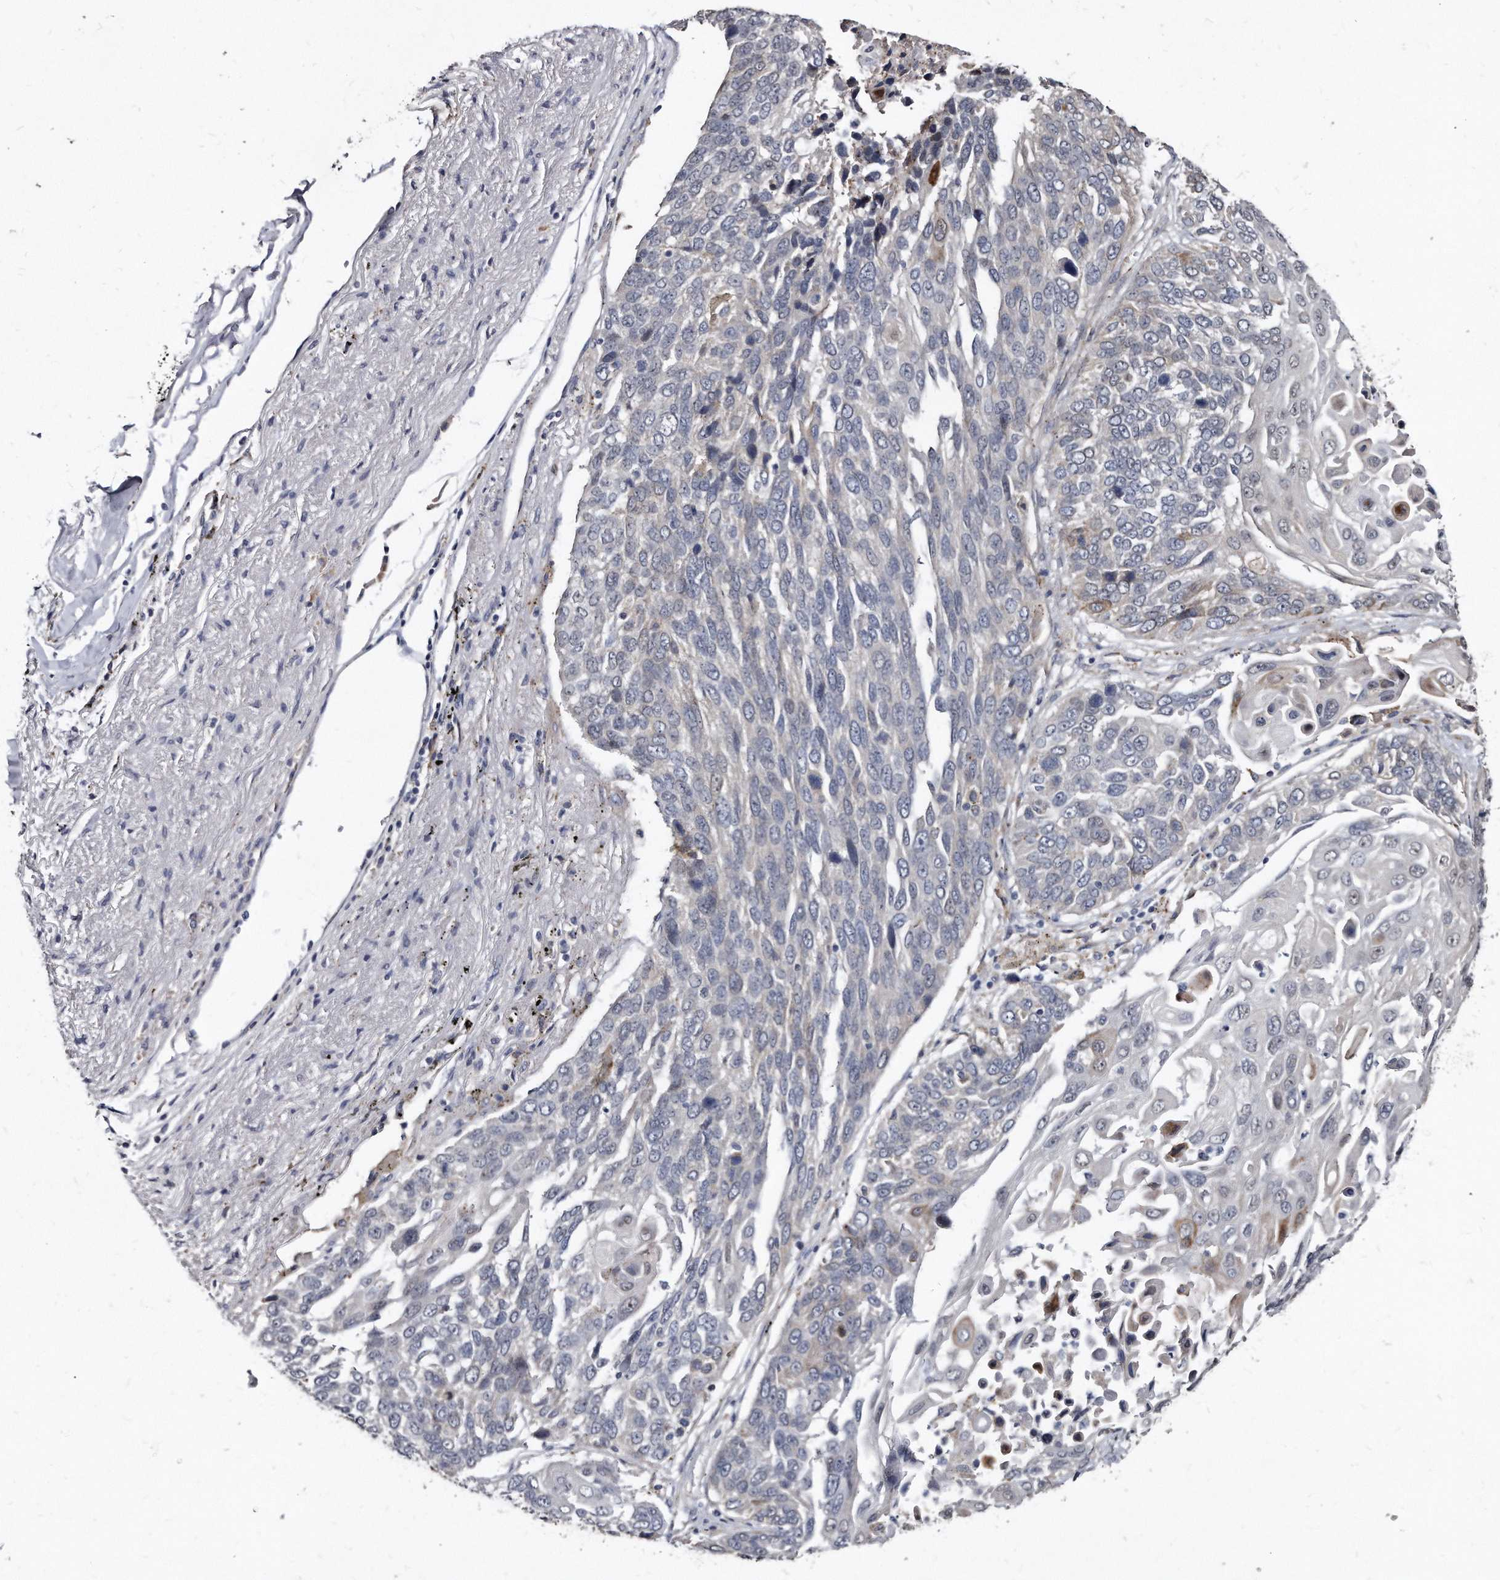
{"staining": {"intensity": "negative", "quantity": "none", "location": "none"}, "tissue": "lung cancer", "cell_type": "Tumor cells", "image_type": "cancer", "snomed": [{"axis": "morphology", "description": "Squamous cell carcinoma, NOS"}, {"axis": "topography", "description": "Lung"}], "caption": "IHC histopathology image of squamous cell carcinoma (lung) stained for a protein (brown), which demonstrates no positivity in tumor cells.", "gene": "KLHDC3", "patient": {"sex": "male", "age": 66}}